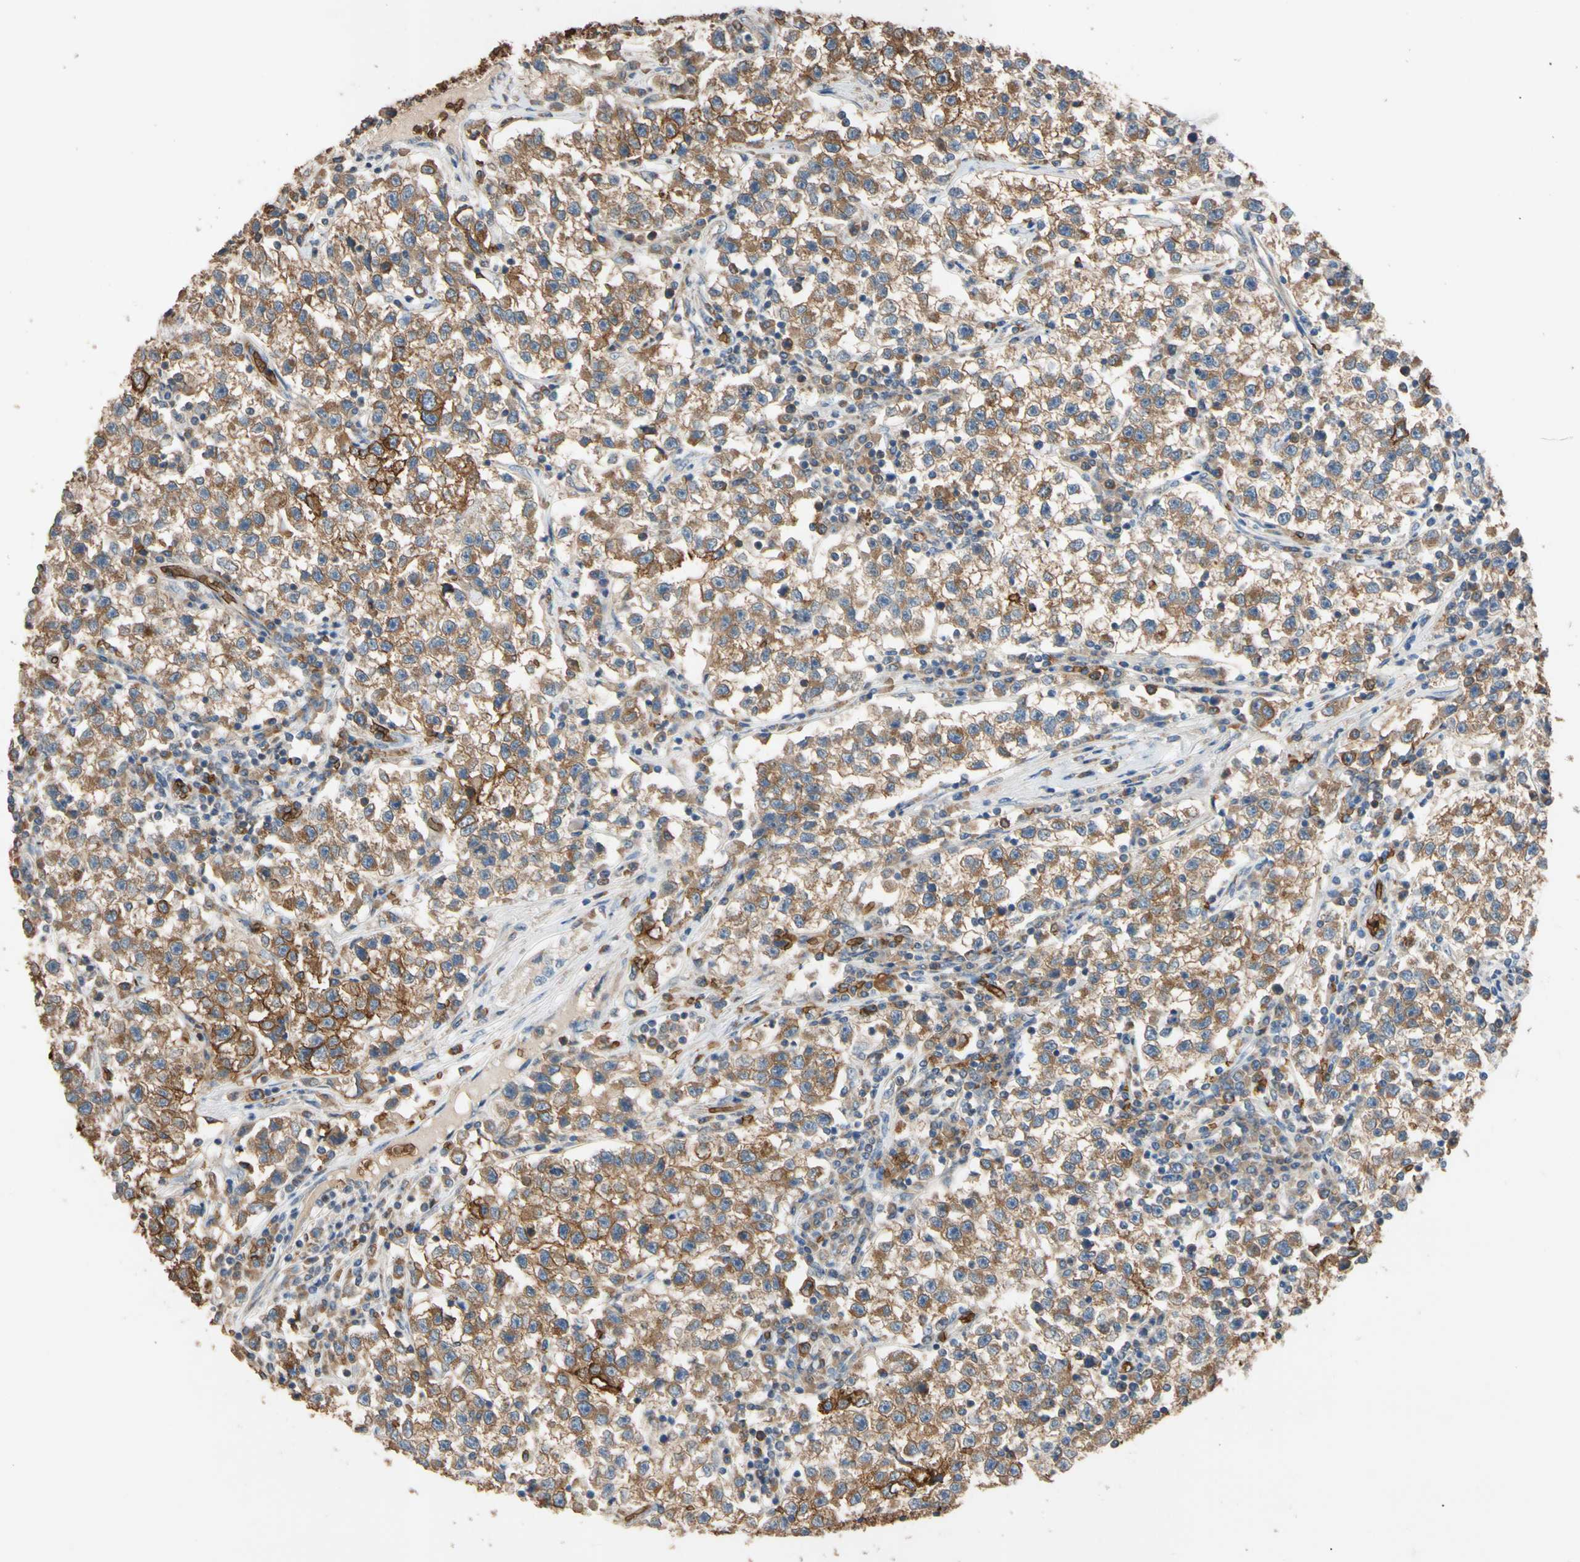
{"staining": {"intensity": "strong", "quantity": ">75%", "location": "cytoplasmic/membranous"}, "tissue": "testis cancer", "cell_type": "Tumor cells", "image_type": "cancer", "snomed": [{"axis": "morphology", "description": "Seminoma, NOS"}, {"axis": "topography", "description": "Testis"}], "caption": "The micrograph exhibits immunohistochemical staining of testis cancer (seminoma). There is strong cytoplasmic/membranous expression is seen in approximately >75% of tumor cells.", "gene": "RIOK2", "patient": {"sex": "male", "age": 22}}